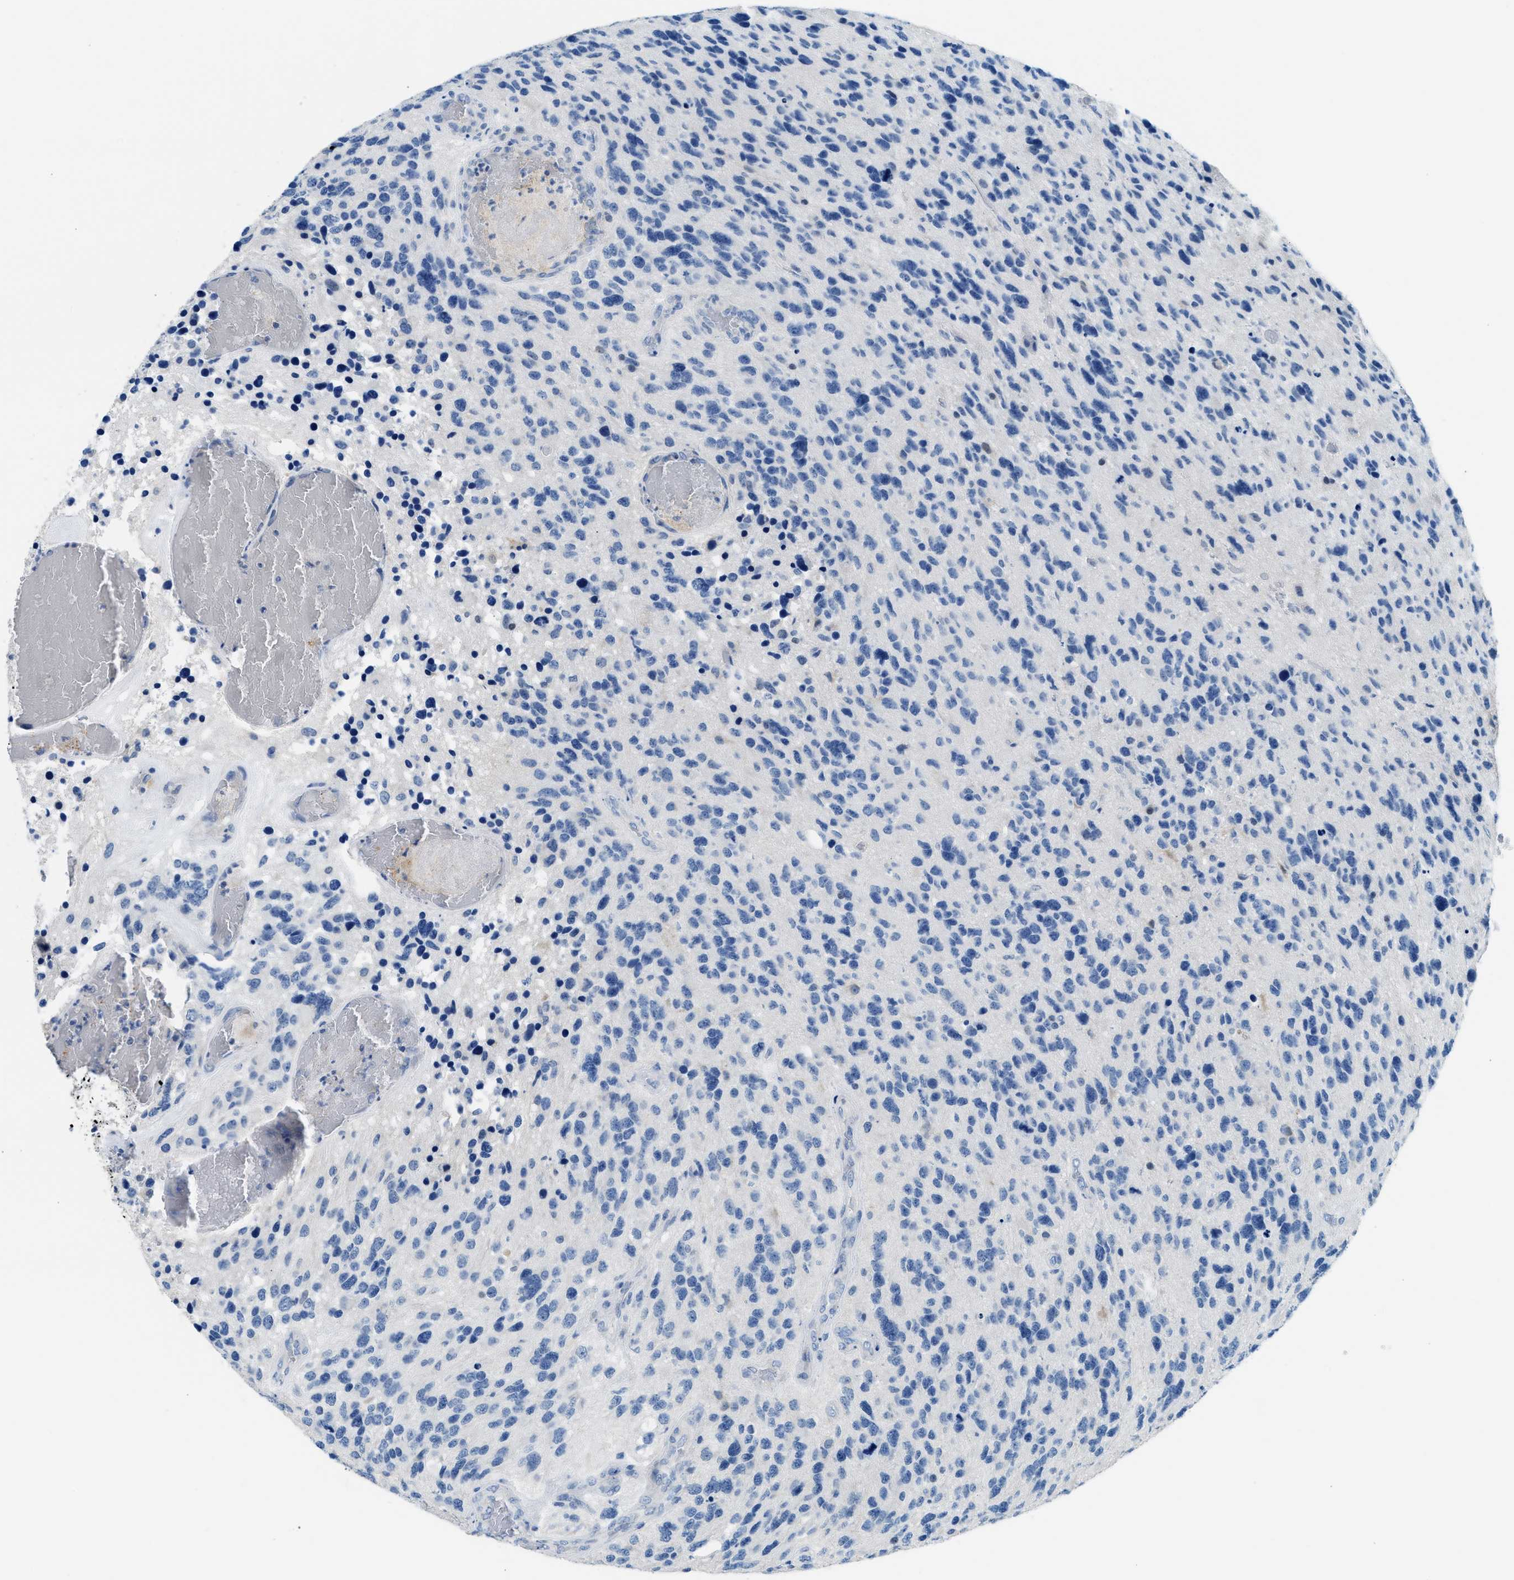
{"staining": {"intensity": "negative", "quantity": "none", "location": "none"}, "tissue": "glioma", "cell_type": "Tumor cells", "image_type": "cancer", "snomed": [{"axis": "morphology", "description": "Glioma, malignant, High grade"}, {"axis": "topography", "description": "Brain"}], "caption": "Glioma stained for a protein using immunohistochemistry (IHC) shows no staining tumor cells.", "gene": "CLDN18", "patient": {"sex": "female", "age": 58}}